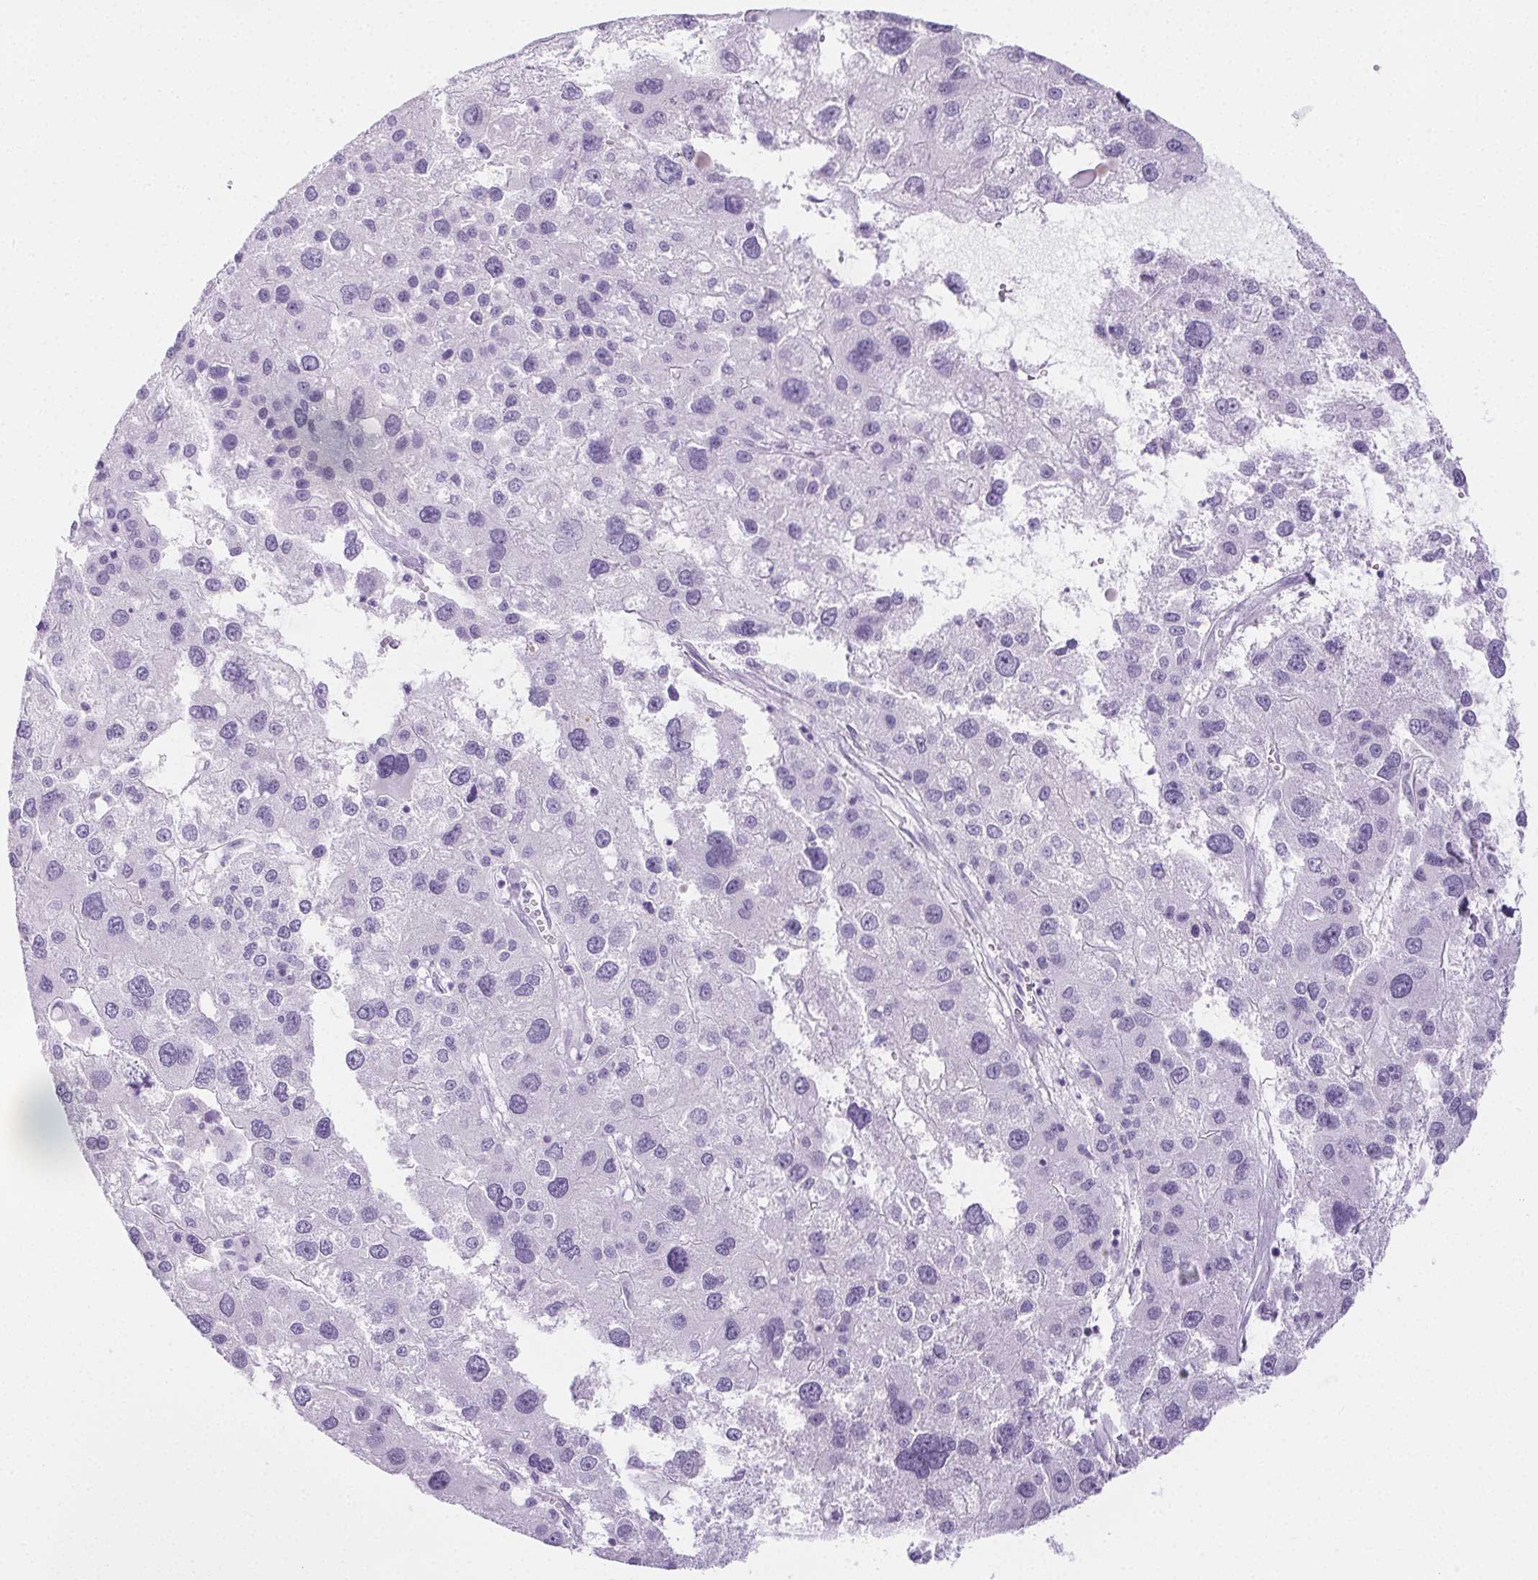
{"staining": {"intensity": "negative", "quantity": "none", "location": "none"}, "tissue": "liver cancer", "cell_type": "Tumor cells", "image_type": "cancer", "snomed": [{"axis": "morphology", "description": "Carcinoma, Hepatocellular, NOS"}, {"axis": "topography", "description": "Liver"}], "caption": "An immunohistochemistry image of liver cancer (hepatocellular carcinoma) is shown. There is no staining in tumor cells of liver cancer (hepatocellular carcinoma).", "gene": "PI3", "patient": {"sex": "male", "age": 73}}